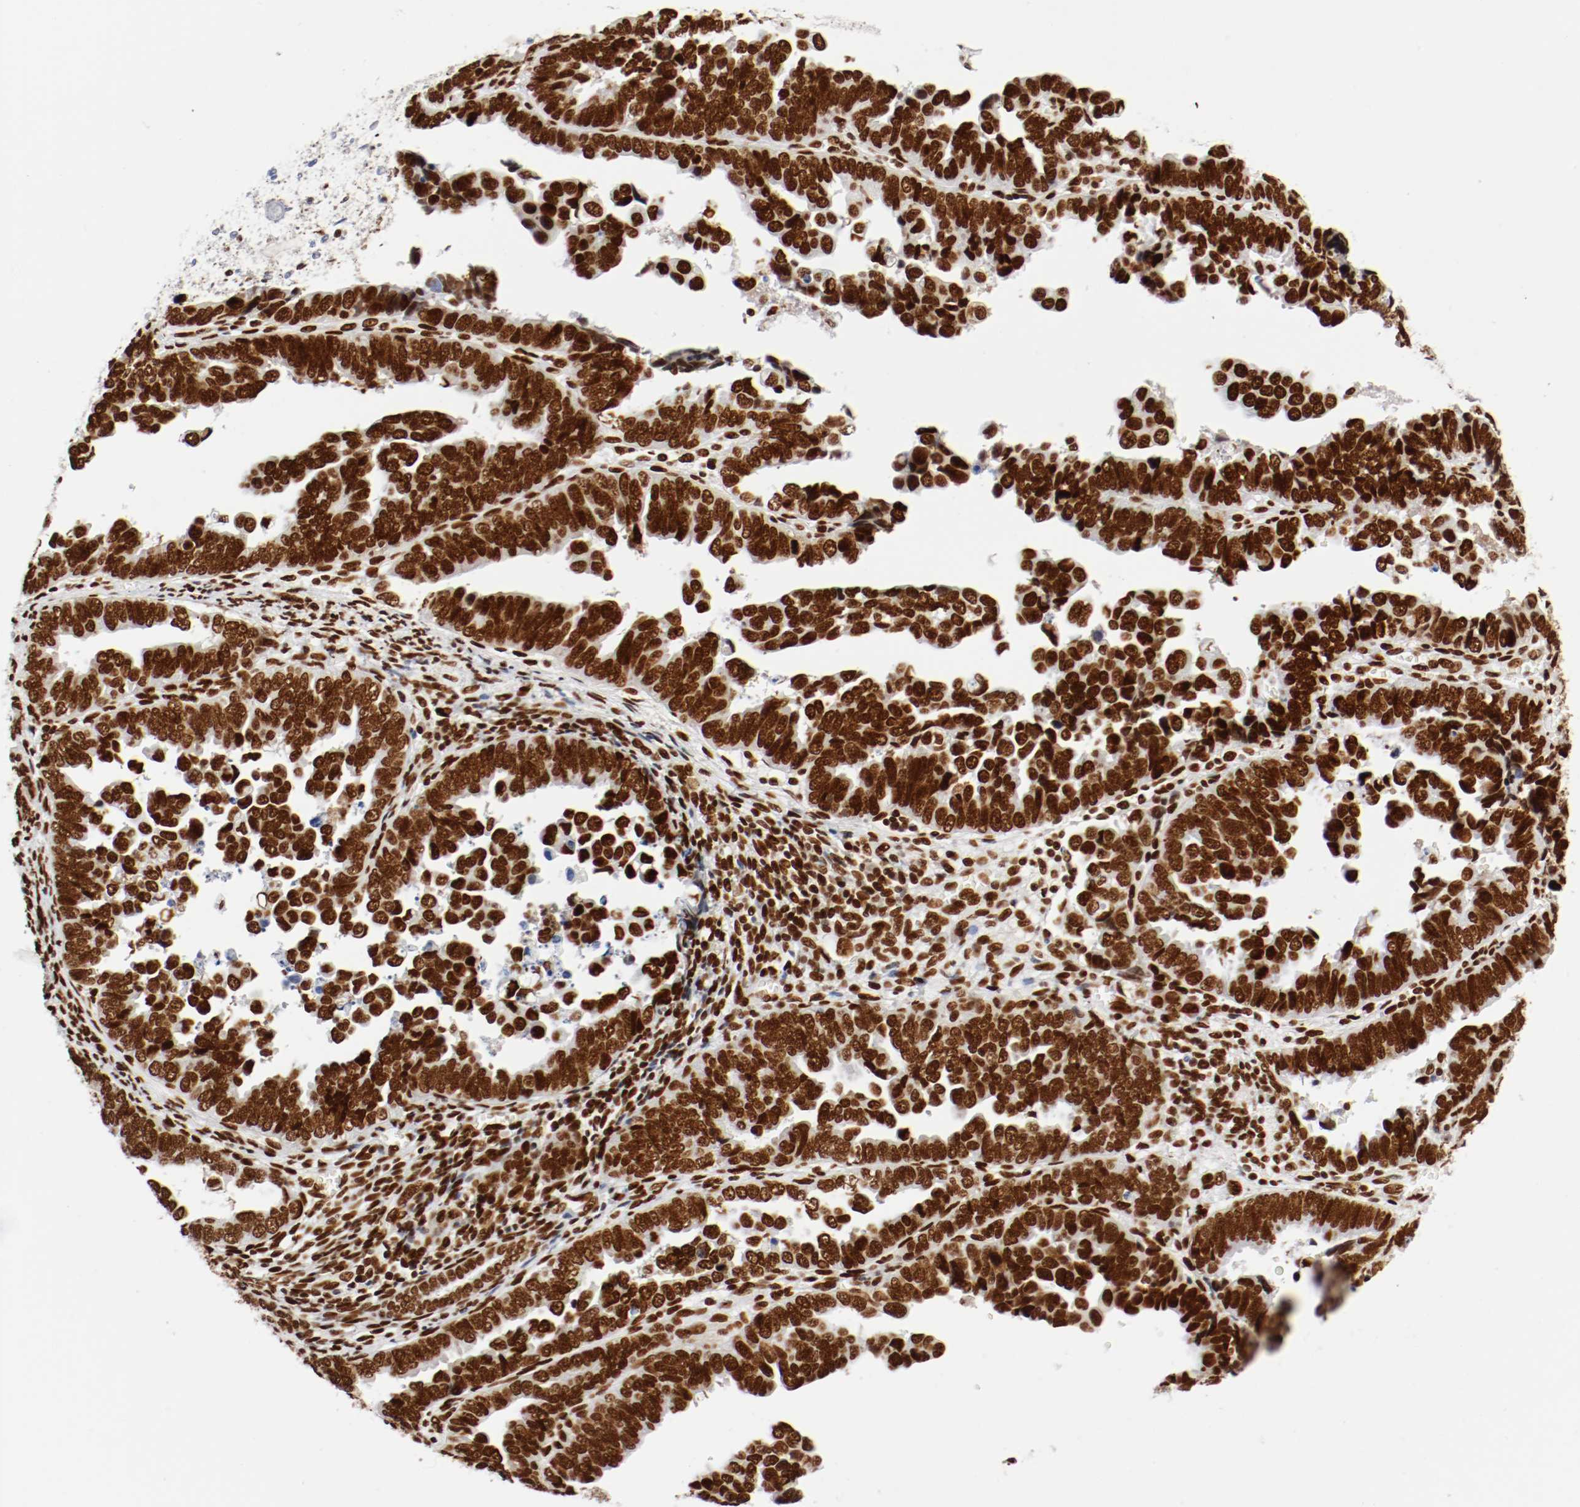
{"staining": {"intensity": "strong", "quantity": ">75%", "location": "nuclear"}, "tissue": "endometrial cancer", "cell_type": "Tumor cells", "image_type": "cancer", "snomed": [{"axis": "morphology", "description": "Adenocarcinoma, NOS"}, {"axis": "topography", "description": "Endometrium"}], "caption": "Protein staining by IHC exhibits strong nuclear expression in about >75% of tumor cells in endometrial cancer.", "gene": "CTBP1", "patient": {"sex": "female", "age": 75}}